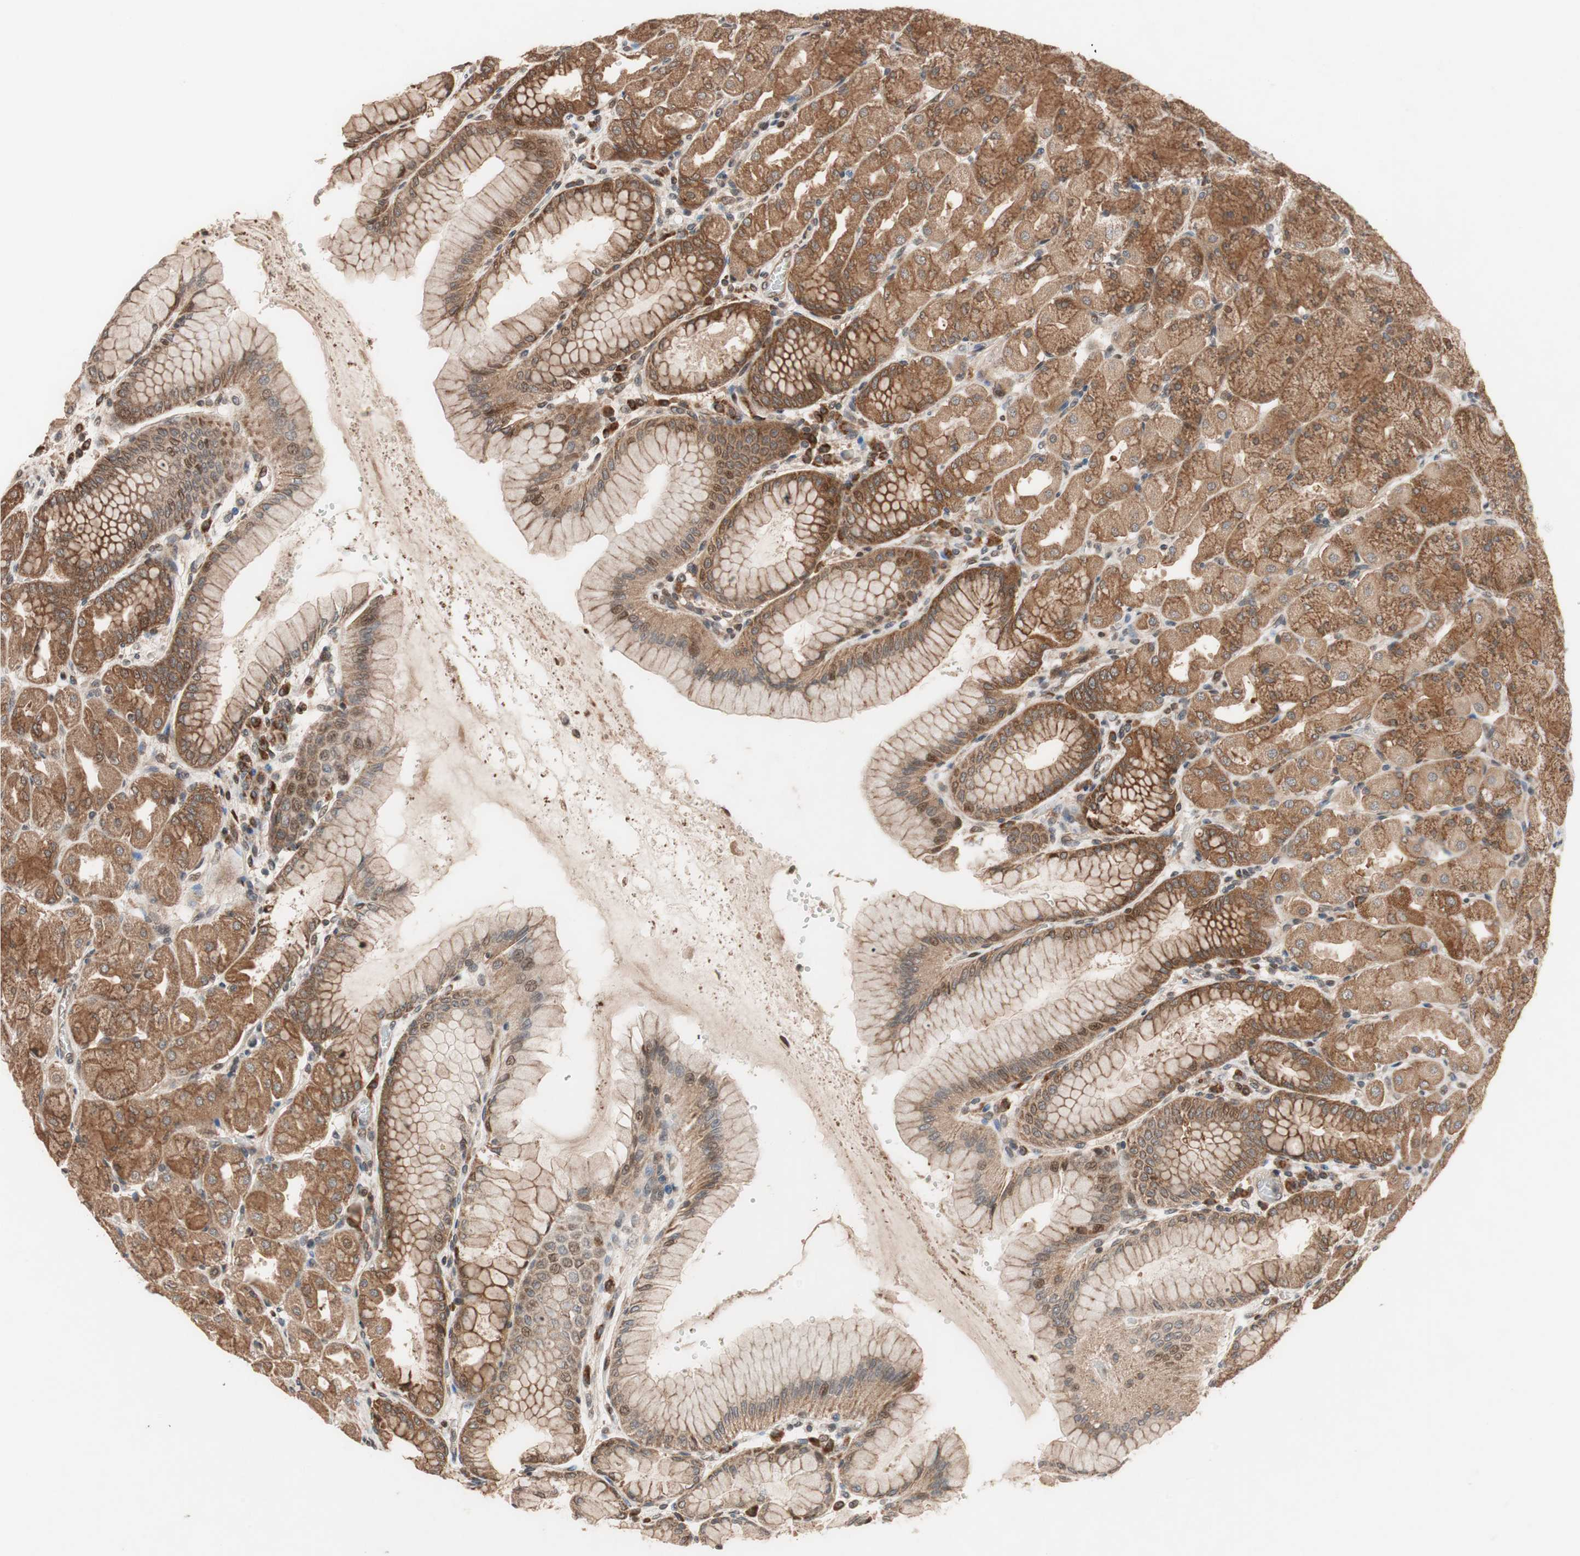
{"staining": {"intensity": "strong", "quantity": ">75%", "location": "cytoplasmic/membranous,nuclear"}, "tissue": "stomach", "cell_type": "Glandular cells", "image_type": "normal", "snomed": [{"axis": "morphology", "description": "Normal tissue, NOS"}, {"axis": "topography", "description": "Stomach, upper"}], "caption": "This photomicrograph reveals immunohistochemistry (IHC) staining of unremarkable stomach, with high strong cytoplasmic/membranous,nuclear positivity in approximately >75% of glandular cells.", "gene": "NF2", "patient": {"sex": "female", "age": 56}}